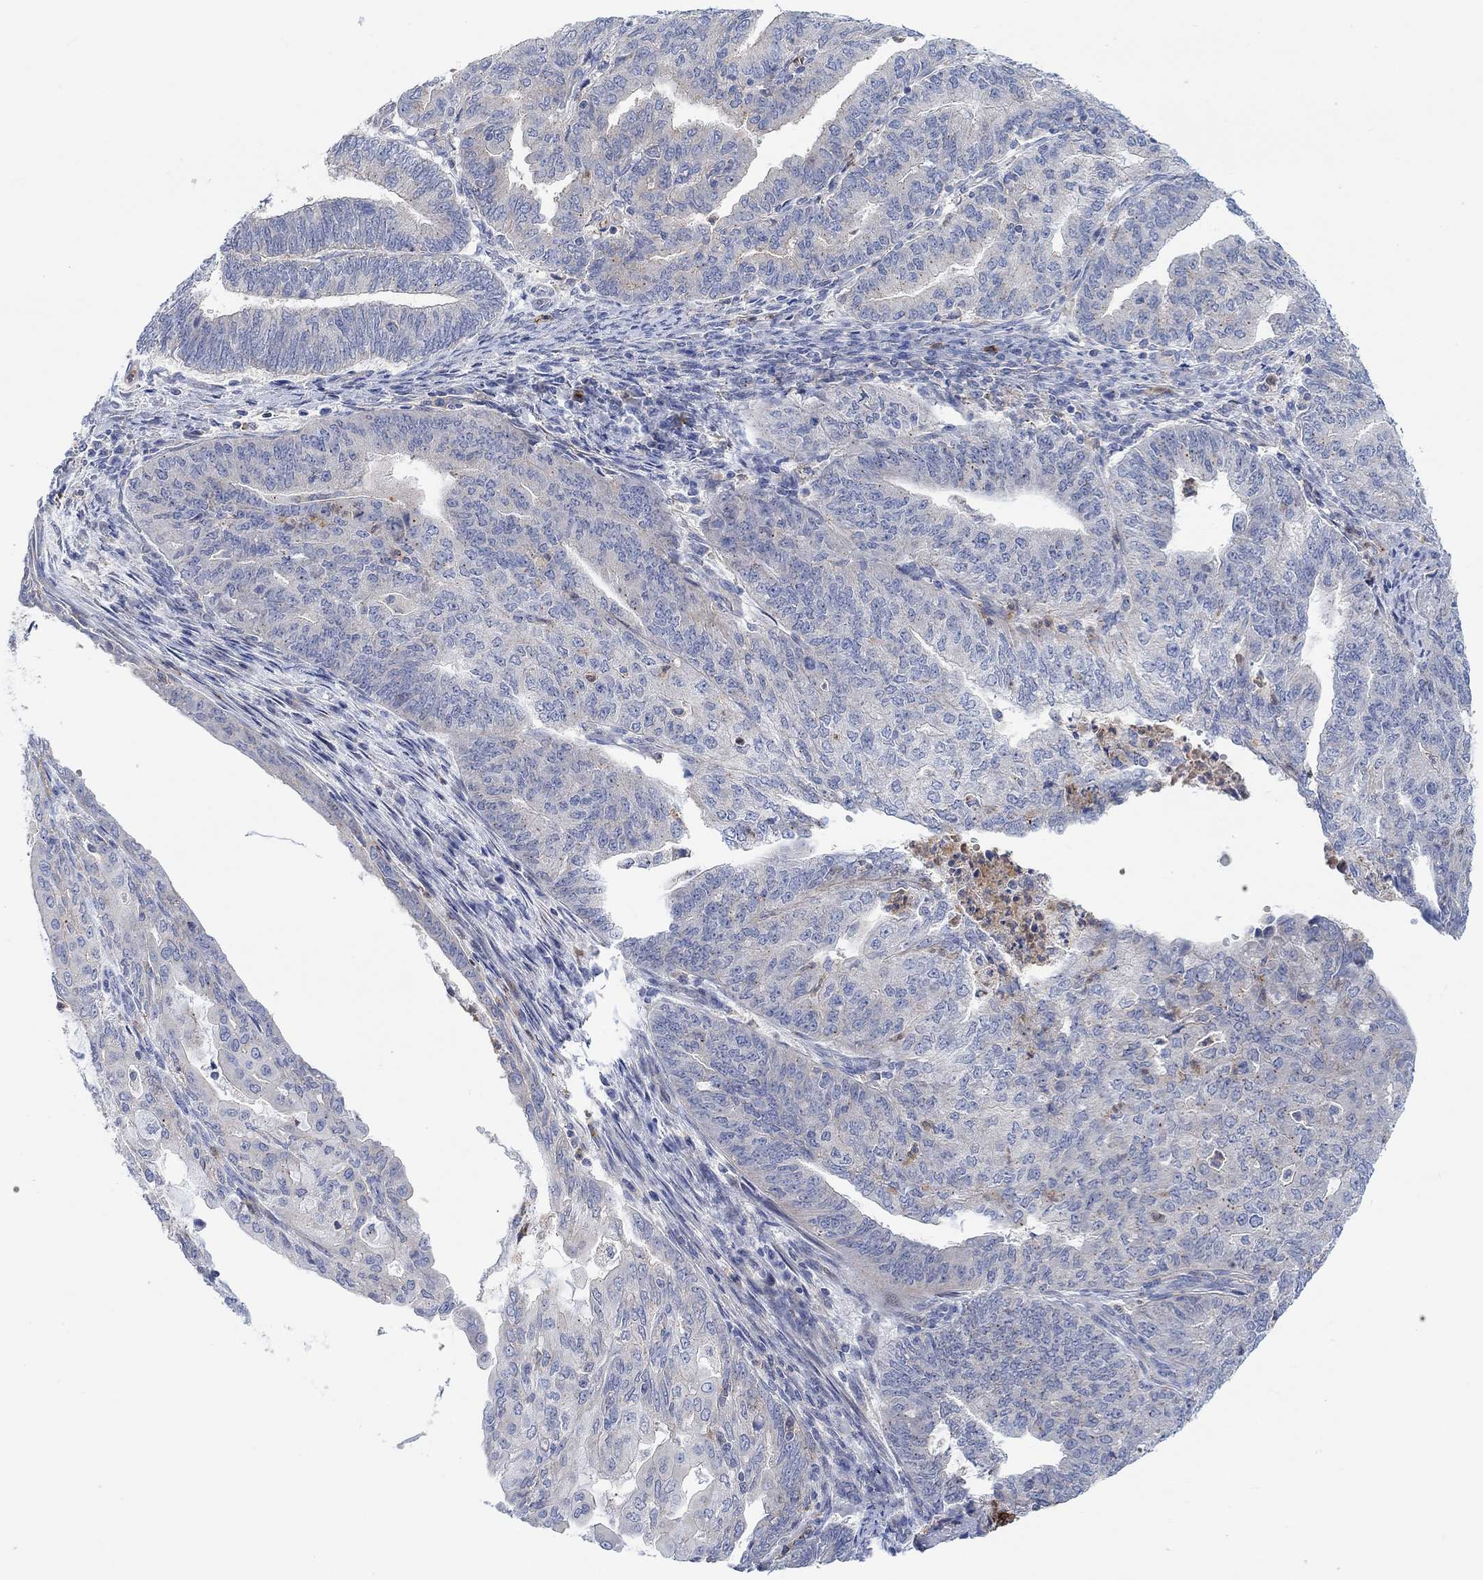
{"staining": {"intensity": "negative", "quantity": "none", "location": "none"}, "tissue": "endometrial cancer", "cell_type": "Tumor cells", "image_type": "cancer", "snomed": [{"axis": "morphology", "description": "Adenocarcinoma, NOS"}, {"axis": "topography", "description": "Endometrium"}], "caption": "High power microscopy micrograph of an immunohistochemistry image of endometrial cancer, revealing no significant expression in tumor cells.", "gene": "PMFBP1", "patient": {"sex": "female", "age": 82}}